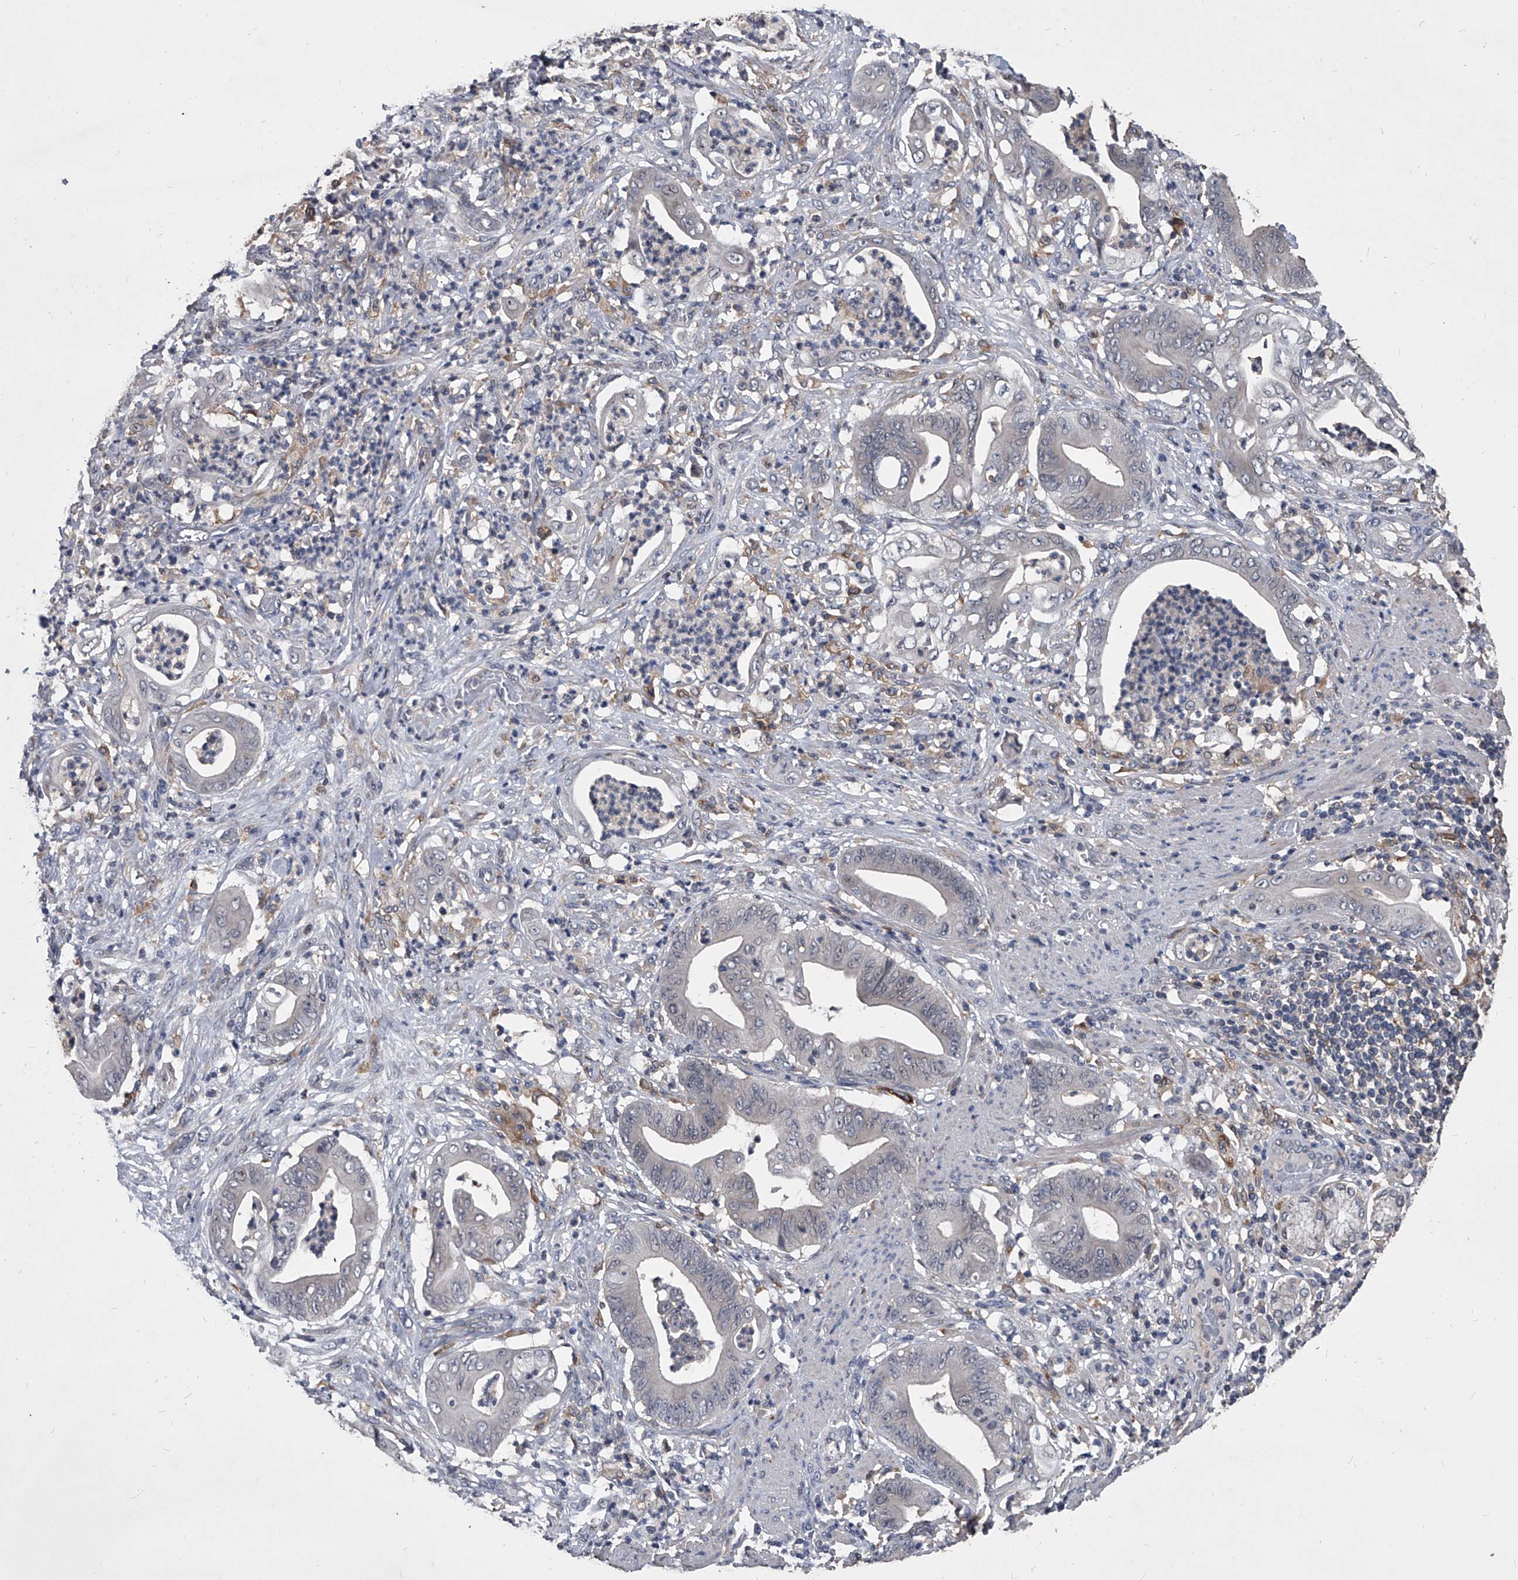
{"staining": {"intensity": "negative", "quantity": "none", "location": "none"}, "tissue": "stomach cancer", "cell_type": "Tumor cells", "image_type": "cancer", "snomed": [{"axis": "morphology", "description": "Adenocarcinoma, NOS"}, {"axis": "topography", "description": "Stomach"}], "caption": "IHC photomicrograph of stomach cancer (adenocarcinoma) stained for a protein (brown), which displays no expression in tumor cells.", "gene": "MAP4K3", "patient": {"sex": "female", "age": 73}}